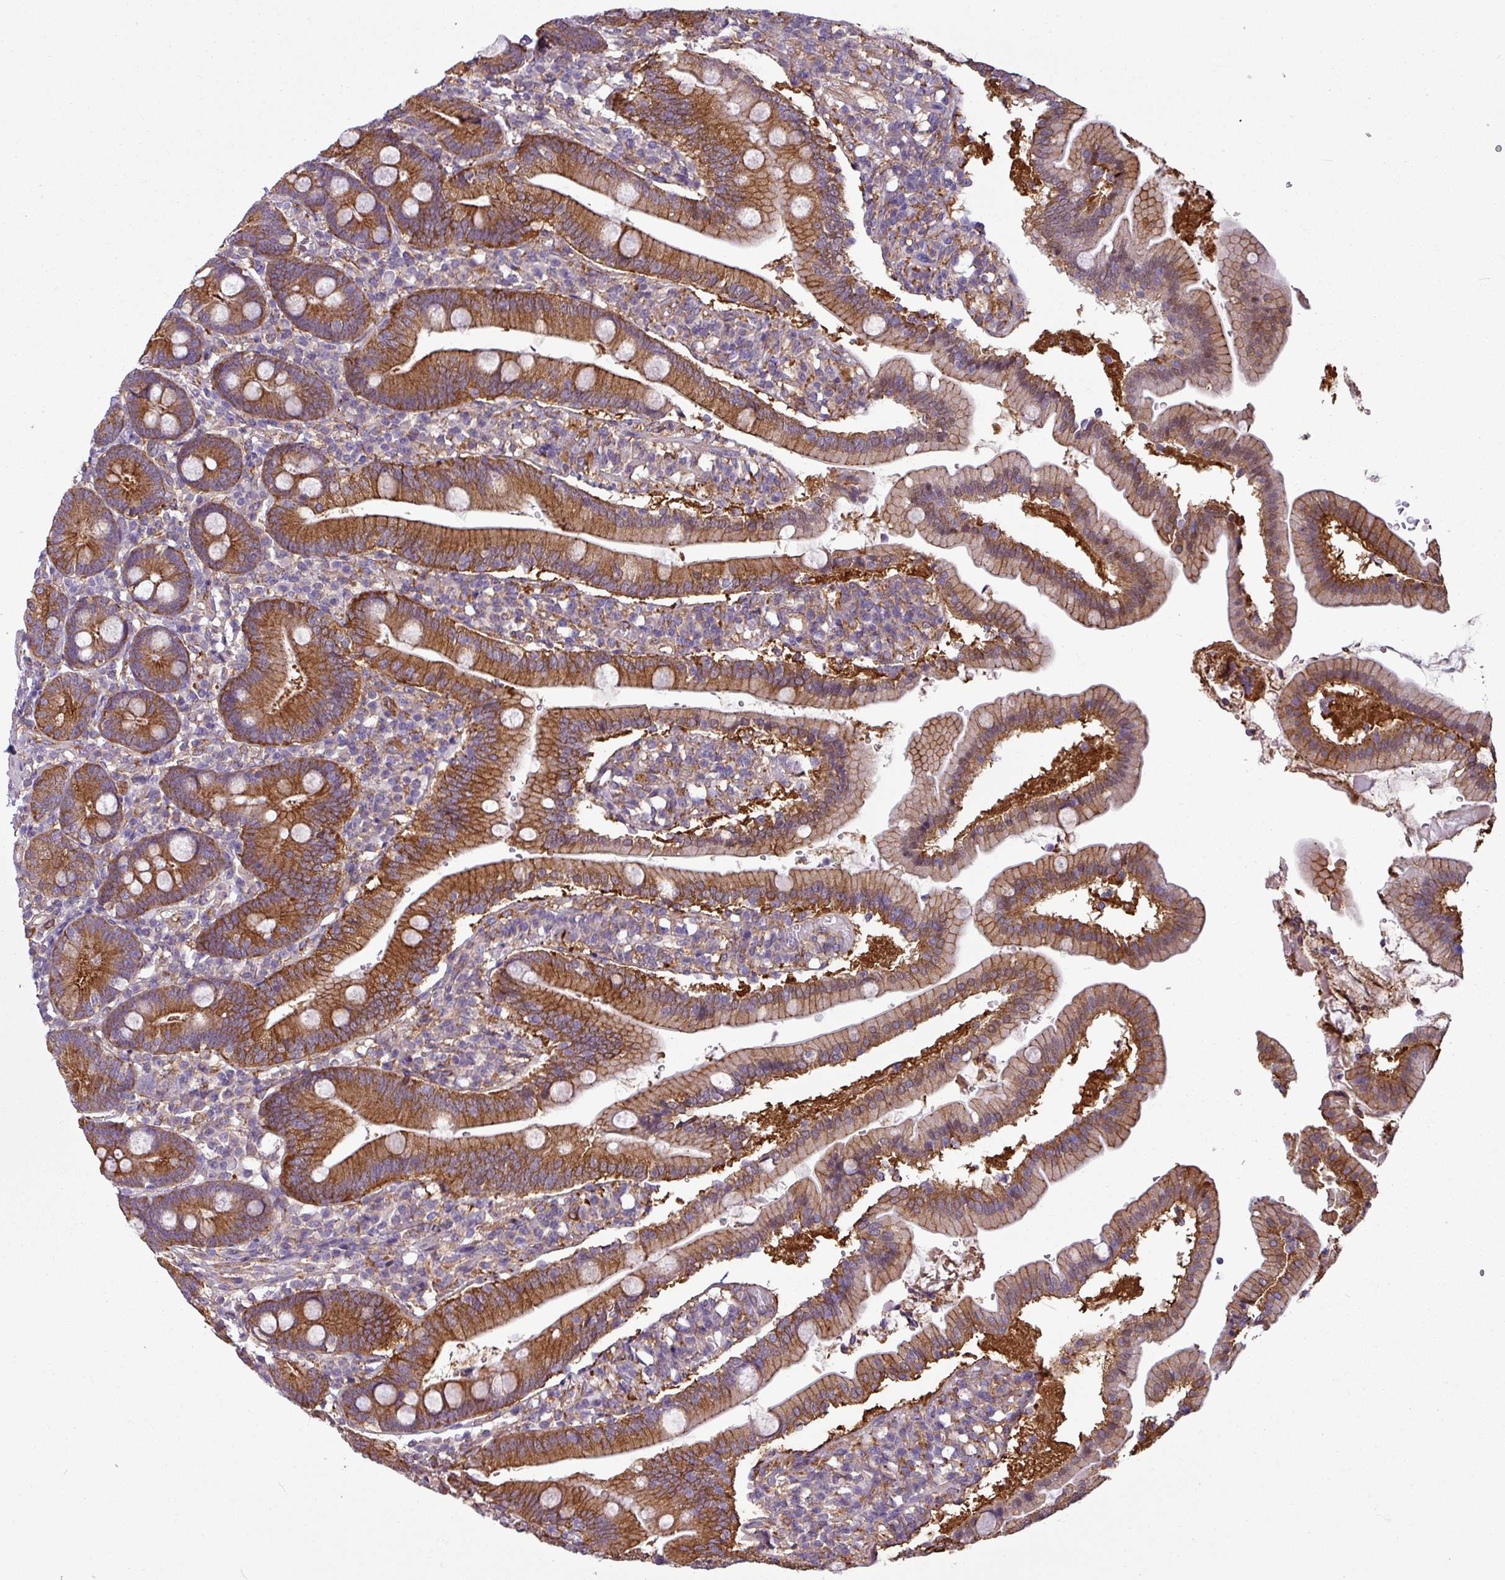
{"staining": {"intensity": "moderate", "quantity": ">75%", "location": "cytoplasmic/membranous"}, "tissue": "duodenum", "cell_type": "Glandular cells", "image_type": "normal", "snomed": [{"axis": "morphology", "description": "Normal tissue, NOS"}, {"axis": "topography", "description": "Duodenum"}], "caption": "An IHC photomicrograph of benign tissue is shown. Protein staining in brown highlights moderate cytoplasmic/membranous positivity in duodenum within glandular cells. (Brightfield microscopy of DAB IHC at high magnification).", "gene": "XNDC1N", "patient": {"sex": "female", "age": 67}}